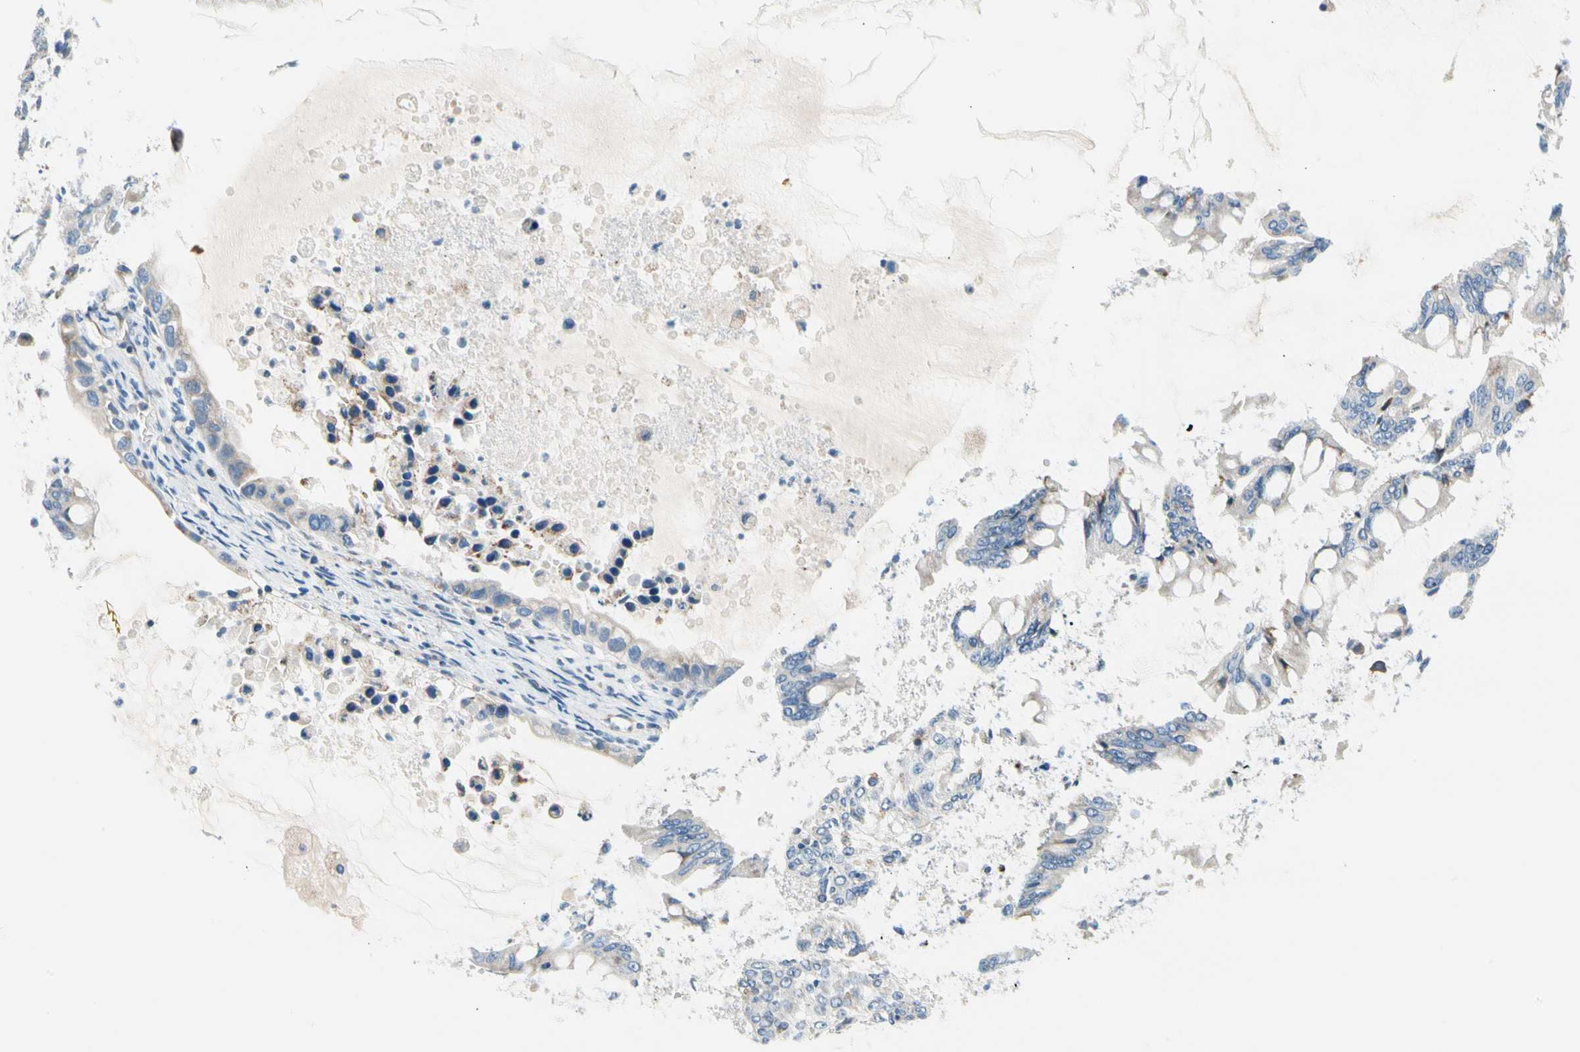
{"staining": {"intensity": "negative", "quantity": "none", "location": "none"}, "tissue": "ovarian cancer", "cell_type": "Tumor cells", "image_type": "cancer", "snomed": [{"axis": "morphology", "description": "Cystadenocarcinoma, mucinous, NOS"}, {"axis": "topography", "description": "Ovary"}], "caption": "Immunohistochemical staining of human ovarian cancer (mucinous cystadenocarcinoma) displays no significant expression in tumor cells.", "gene": "STXBP1", "patient": {"sex": "female", "age": 80}}